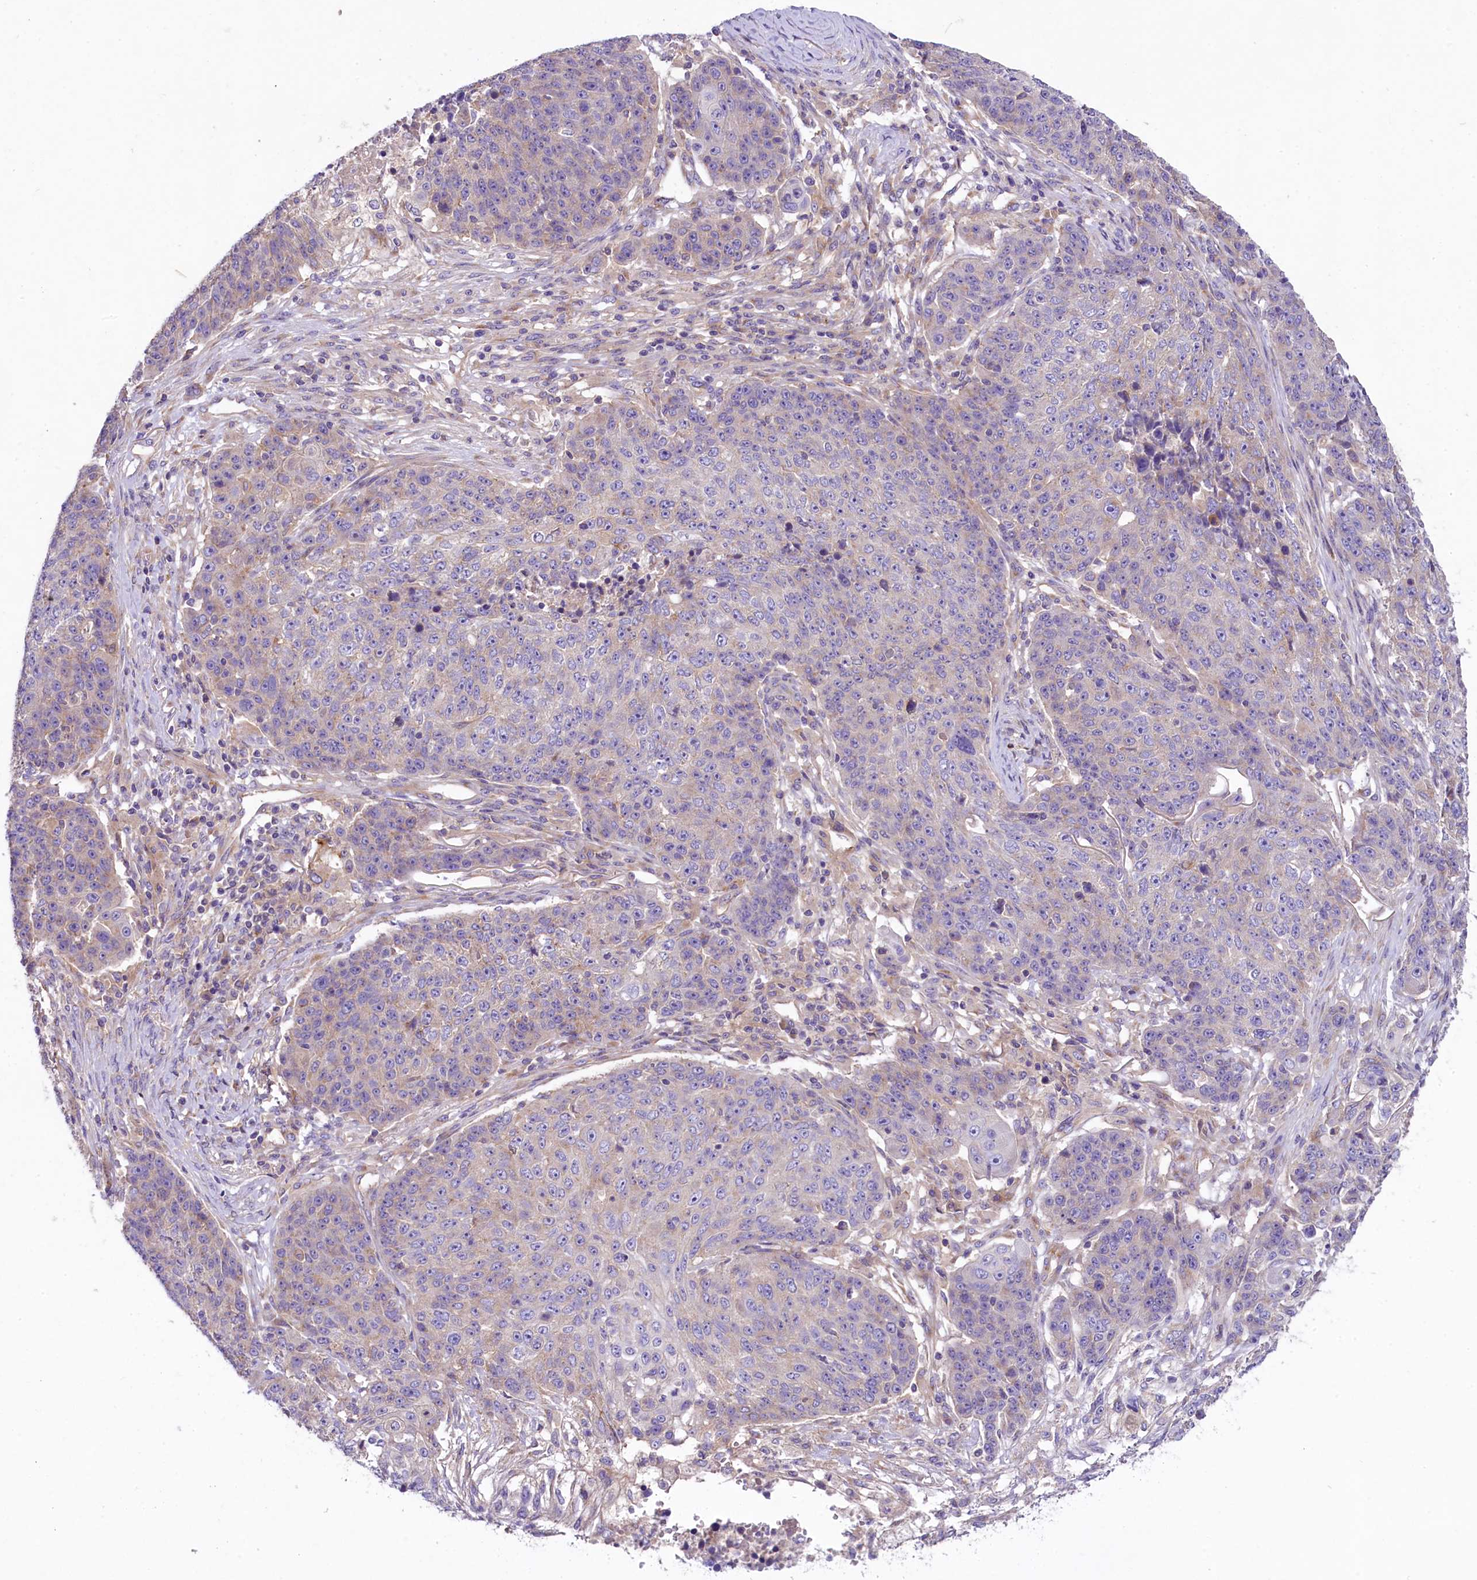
{"staining": {"intensity": "negative", "quantity": "none", "location": "none"}, "tissue": "lung cancer", "cell_type": "Tumor cells", "image_type": "cancer", "snomed": [{"axis": "morphology", "description": "Normal tissue, NOS"}, {"axis": "morphology", "description": "Squamous cell carcinoma, NOS"}, {"axis": "topography", "description": "Lymph node"}, {"axis": "topography", "description": "Lung"}], "caption": "This image is of lung squamous cell carcinoma stained with immunohistochemistry to label a protein in brown with the nuclei are counter-stained blue. There is no expression in tumor cells.", "gene": "PEMT", "patient": {"sex": "male", "age": 66}}